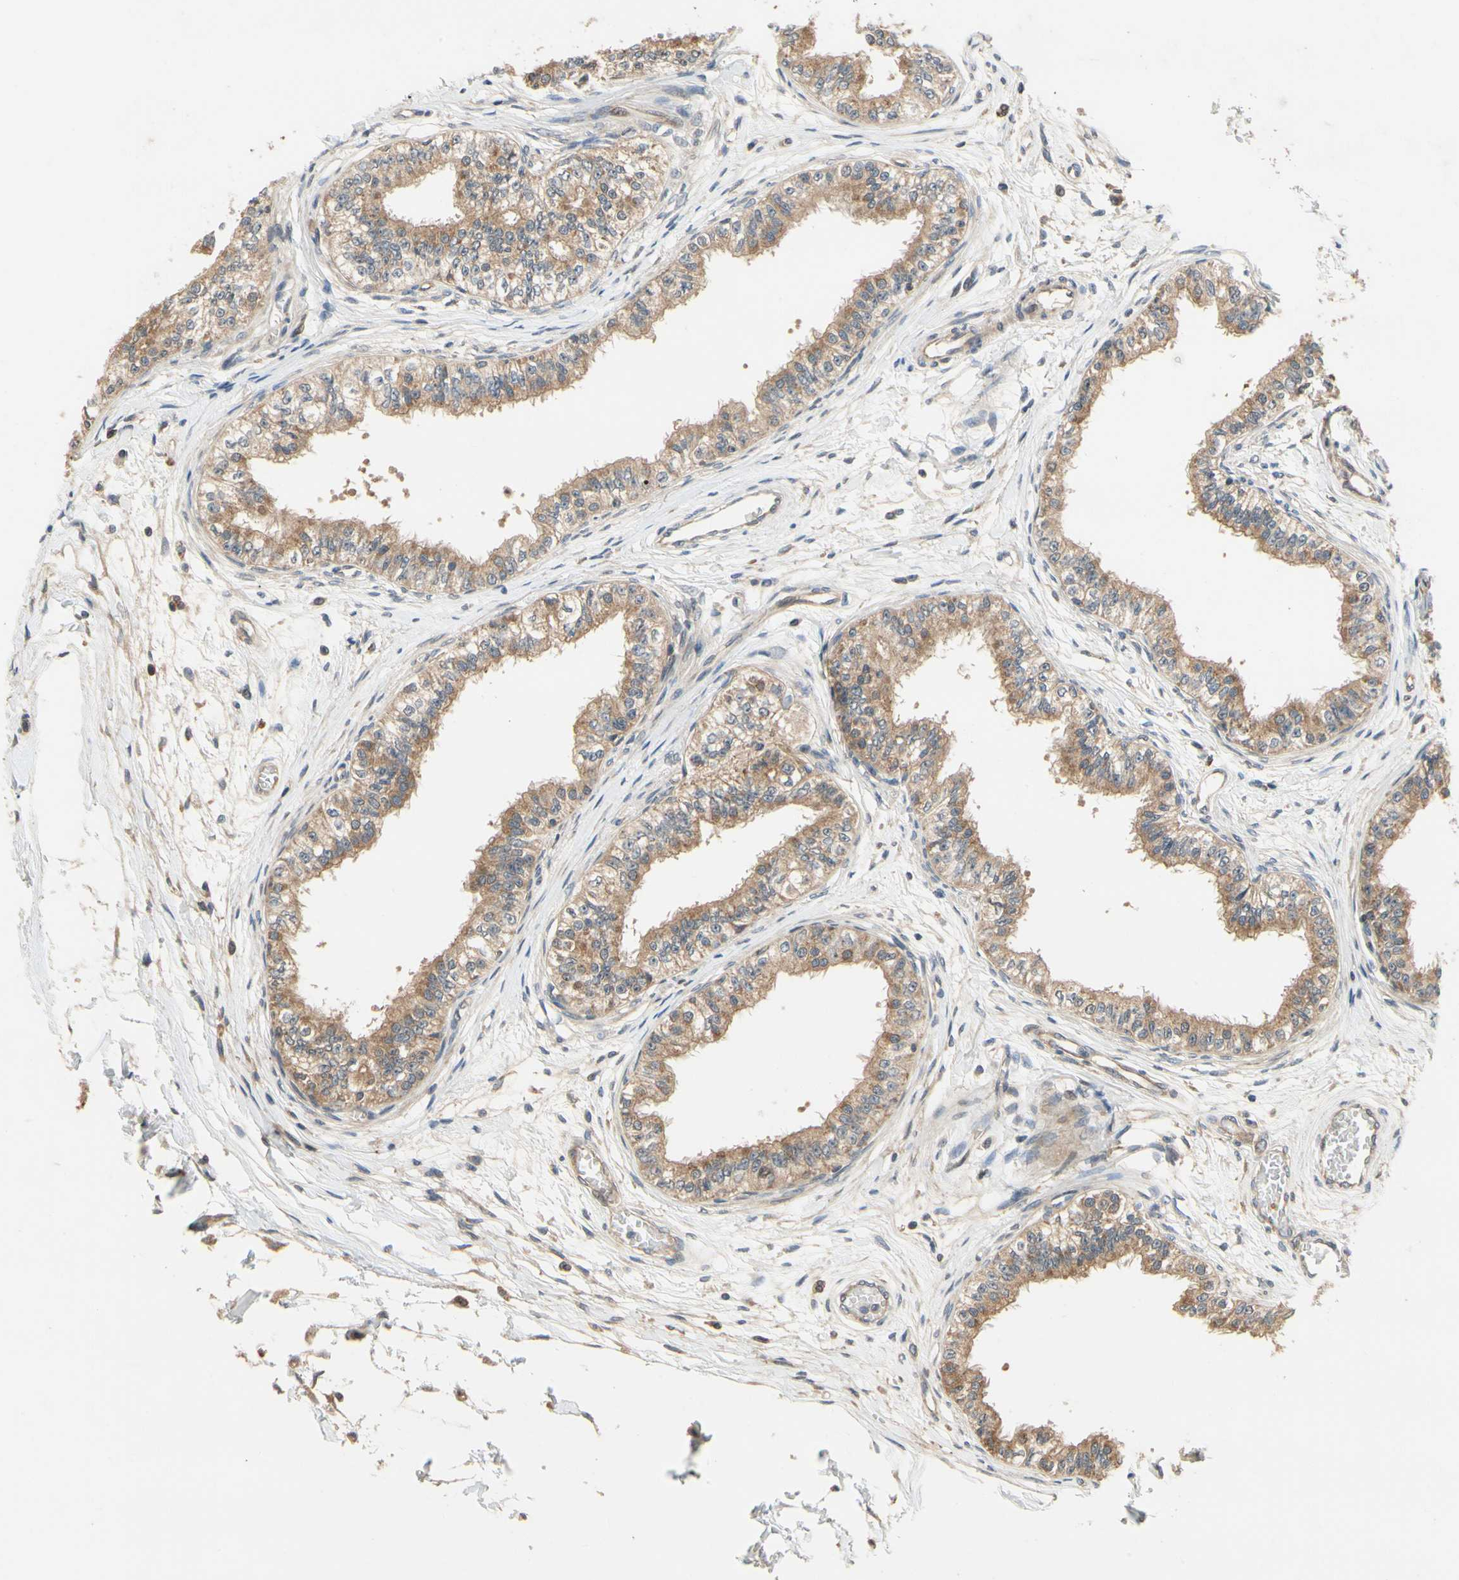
{"staining": {"intensity": "moderate", "quantity": ">75%", "location": "cytoplasmic/membranous"}, "tissue": "epididymis", "cell_type": "Glandular cells", "image_type": "normal", "snomed": [{"axis": "morphology", "description": "Normal tissue, NOS"}, {"axis": "morphology", "description": "Adenocarcinoma, metastatic, NOS"}, {"axis": "topography", "description": "Testis"}, {"axis": "topography", "description": "Epididymis"}], "caption": "Epididymis was stained to show a protein in brown. There is medium levels of moderate cytoplasmic/membranous positivity in approximately >75% of glandular cells. Immunohistochemistry stains the protein of interest in brown and the nuclei are stained blue.", "gene": "TDRP", "patient": {"sex": "male", "age": 26}}